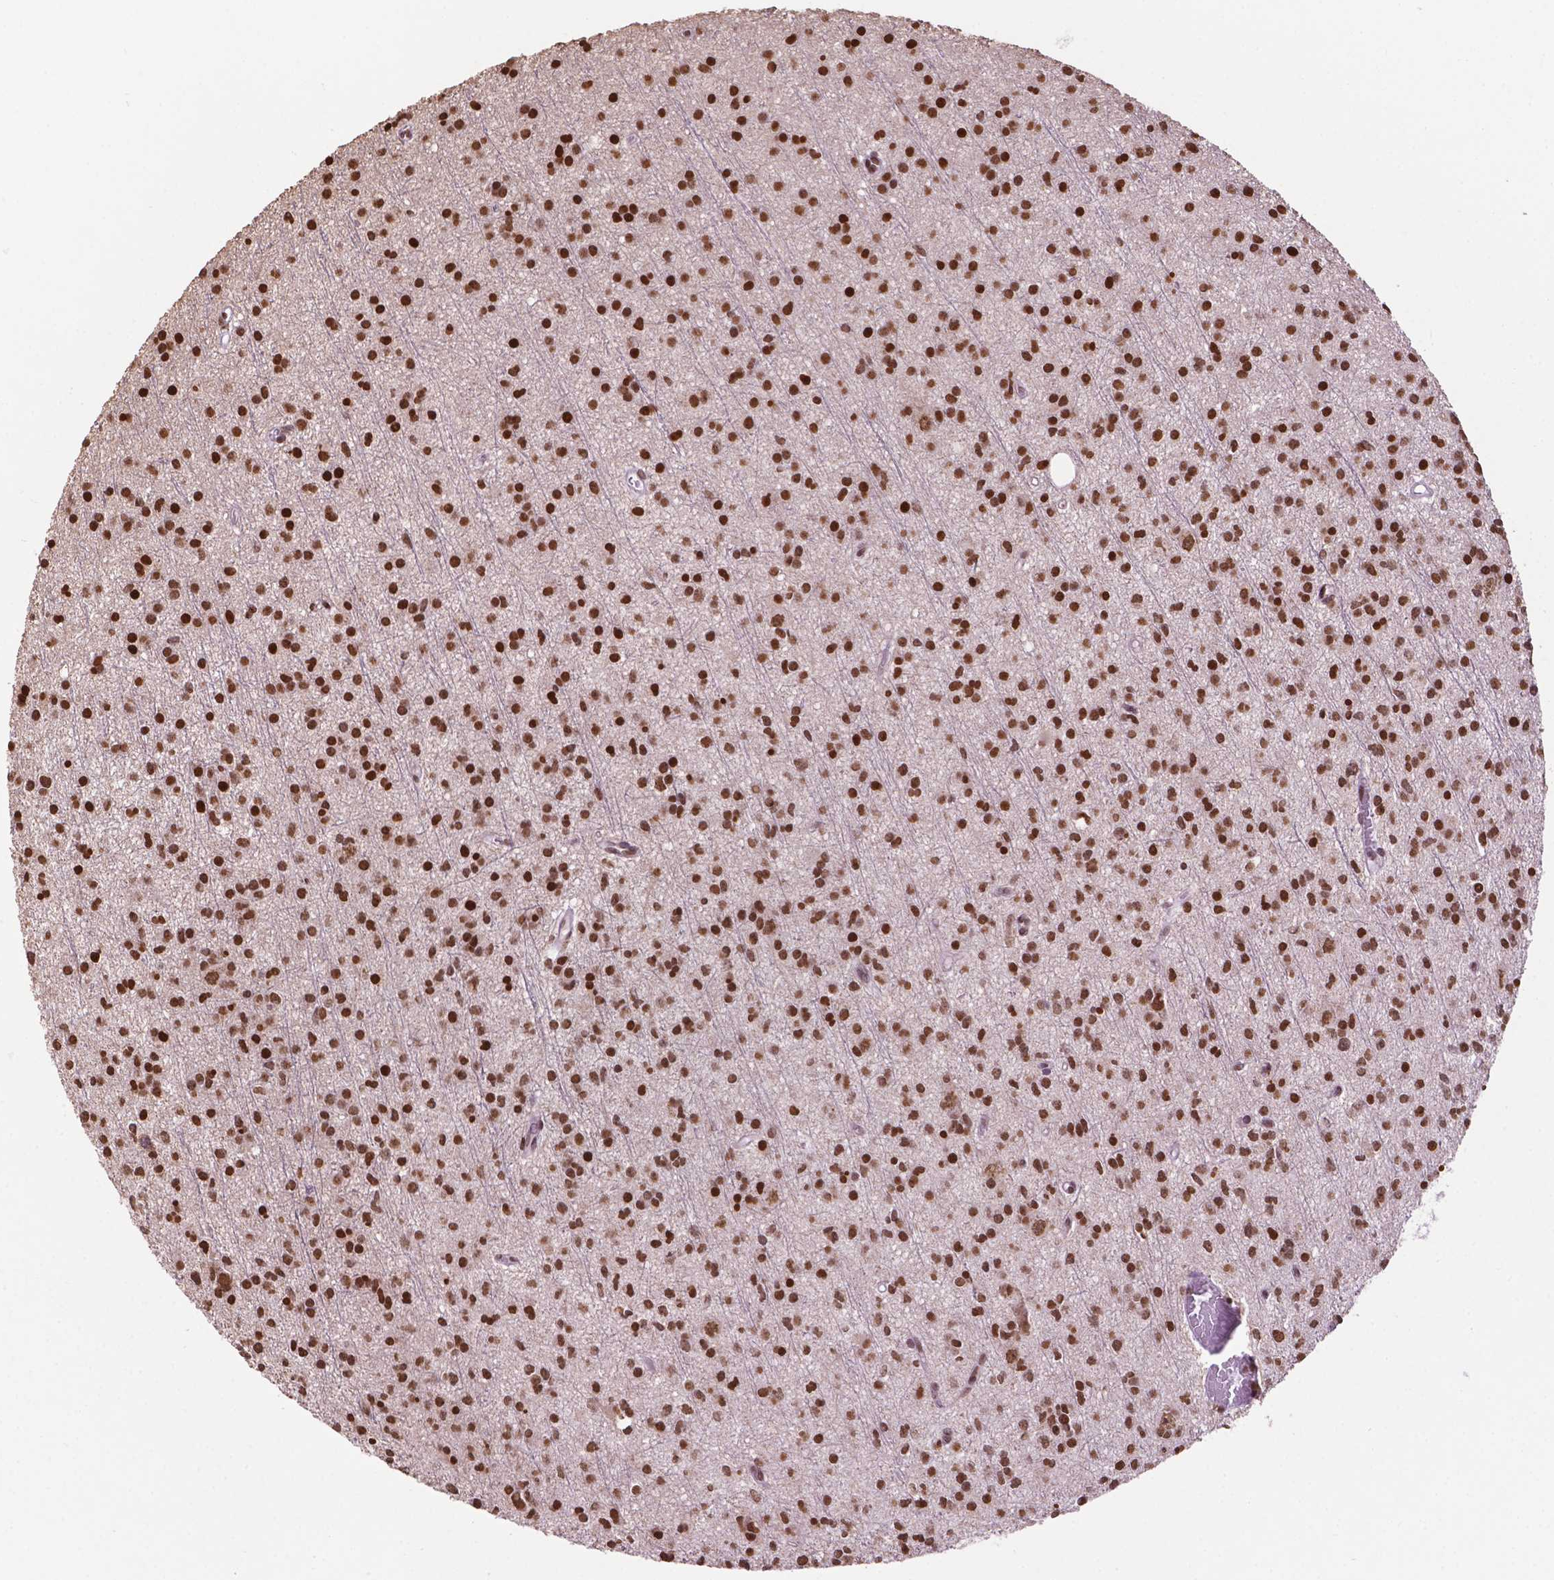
{"staining": {"intensity": "strong", "quantity": ">75%", "location": "nuclear"}, "tissue": "glioma", "cell_type": "Tumor cells", "image_type": "cancer", "snomed": [{"axis": "morphology", "description": "Glioma, malignant, Low grade"}, {"axis": "topography", "description": "Brain"}], "caption": "Brown immunohistochemical staining in low-grade glioma (malignant) exhibits strong nuclear positivity in about >75% of tumor cells.", "gene": "COL23A1", "patient": {"sex": "male", "age": 27}}